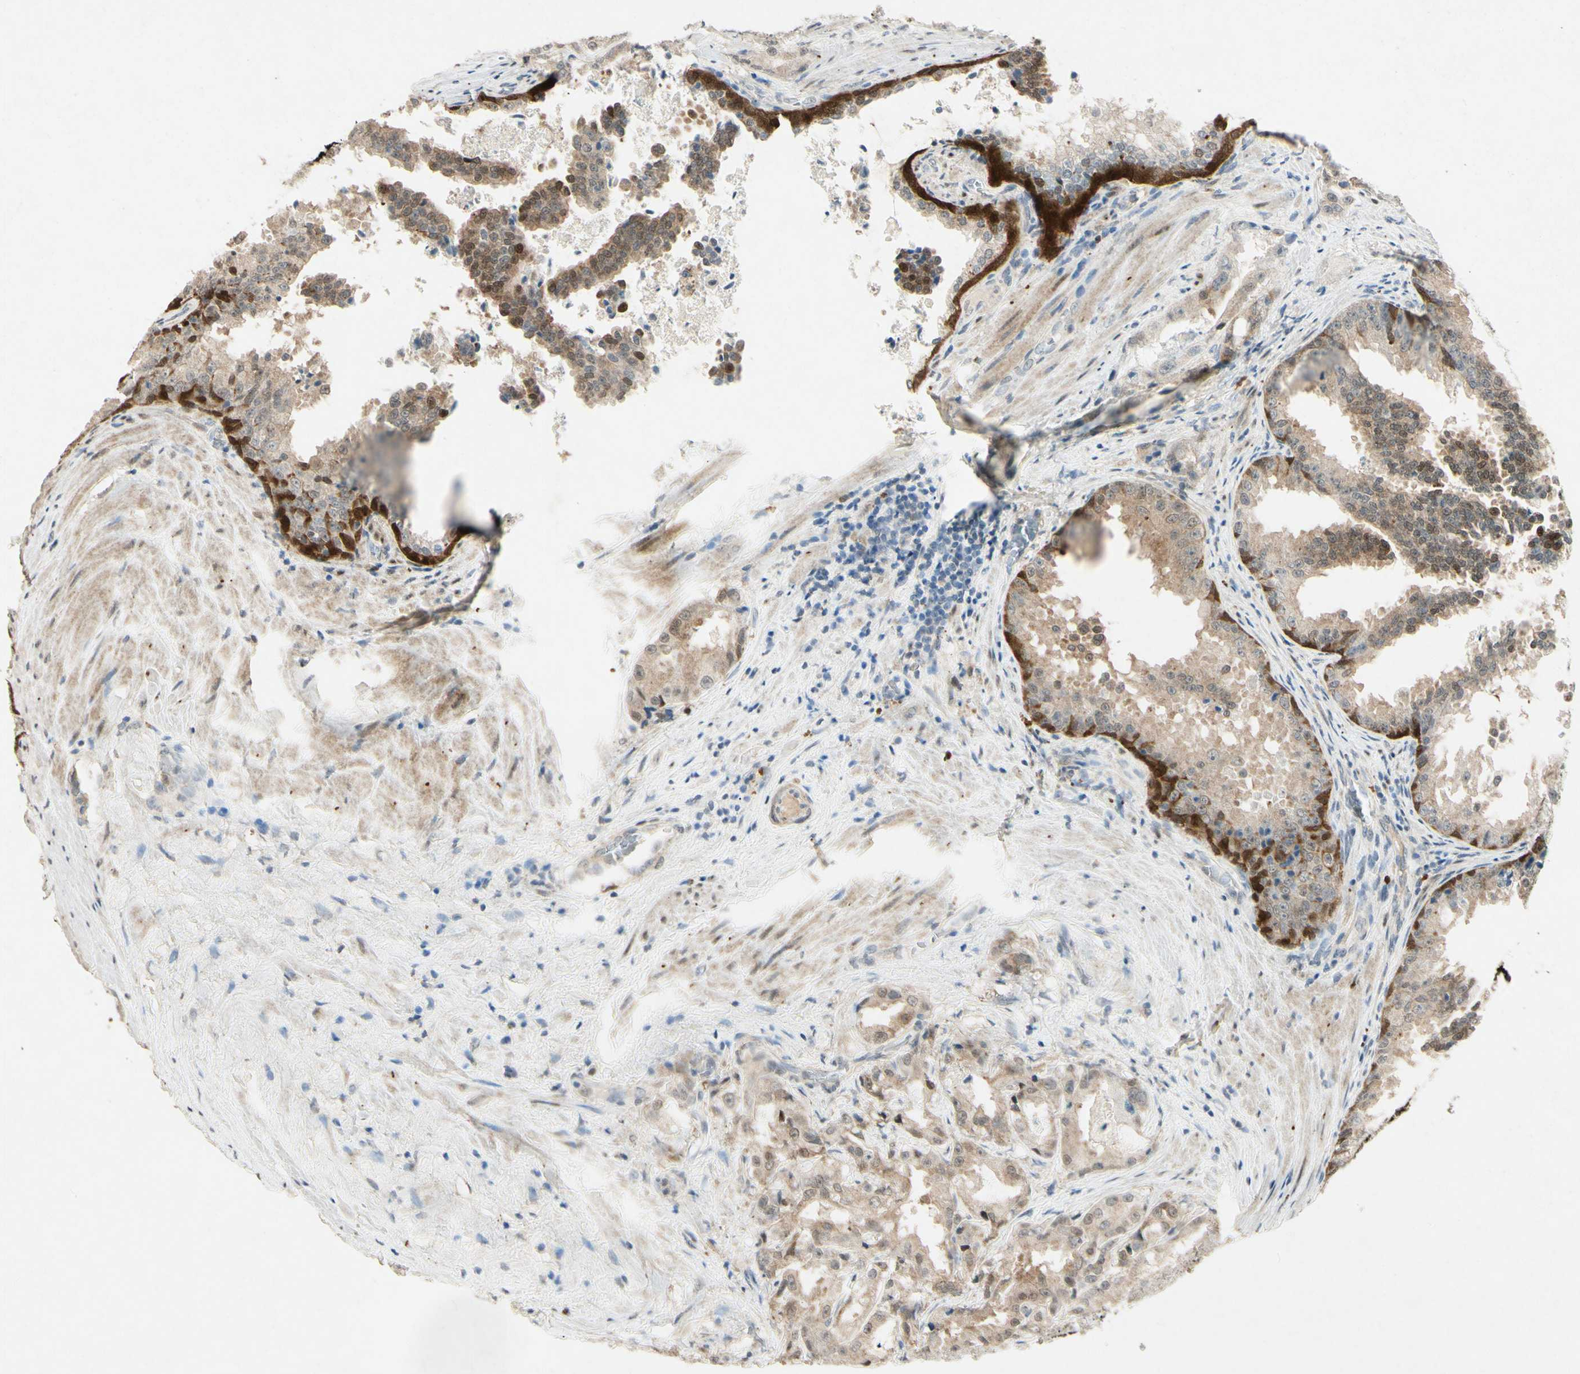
{"staining": {"intensity": "moderate", "quantity": ">75%", "location": "cytoplasmic/membranous"}, "tissue": "prostate cancer", "cell_type": "Tumor cells", "image_type": "cancer", "snomed": [{"axis": "morphology", "description": "Adenocarcinoma, High grade"}, {"axis": "topography", "description": "Prostate"}], "caption": "Moderate cytoplasmic/membranous protein expression is present in about >75% of tumor cells in prostate cancer (high-grade adenocarcinoma). (brown staining indicates protein expression, while blue staining denotes nuclei).", "gene": "HSPA1B", "patient": {"sex": "male", "age": 73}}